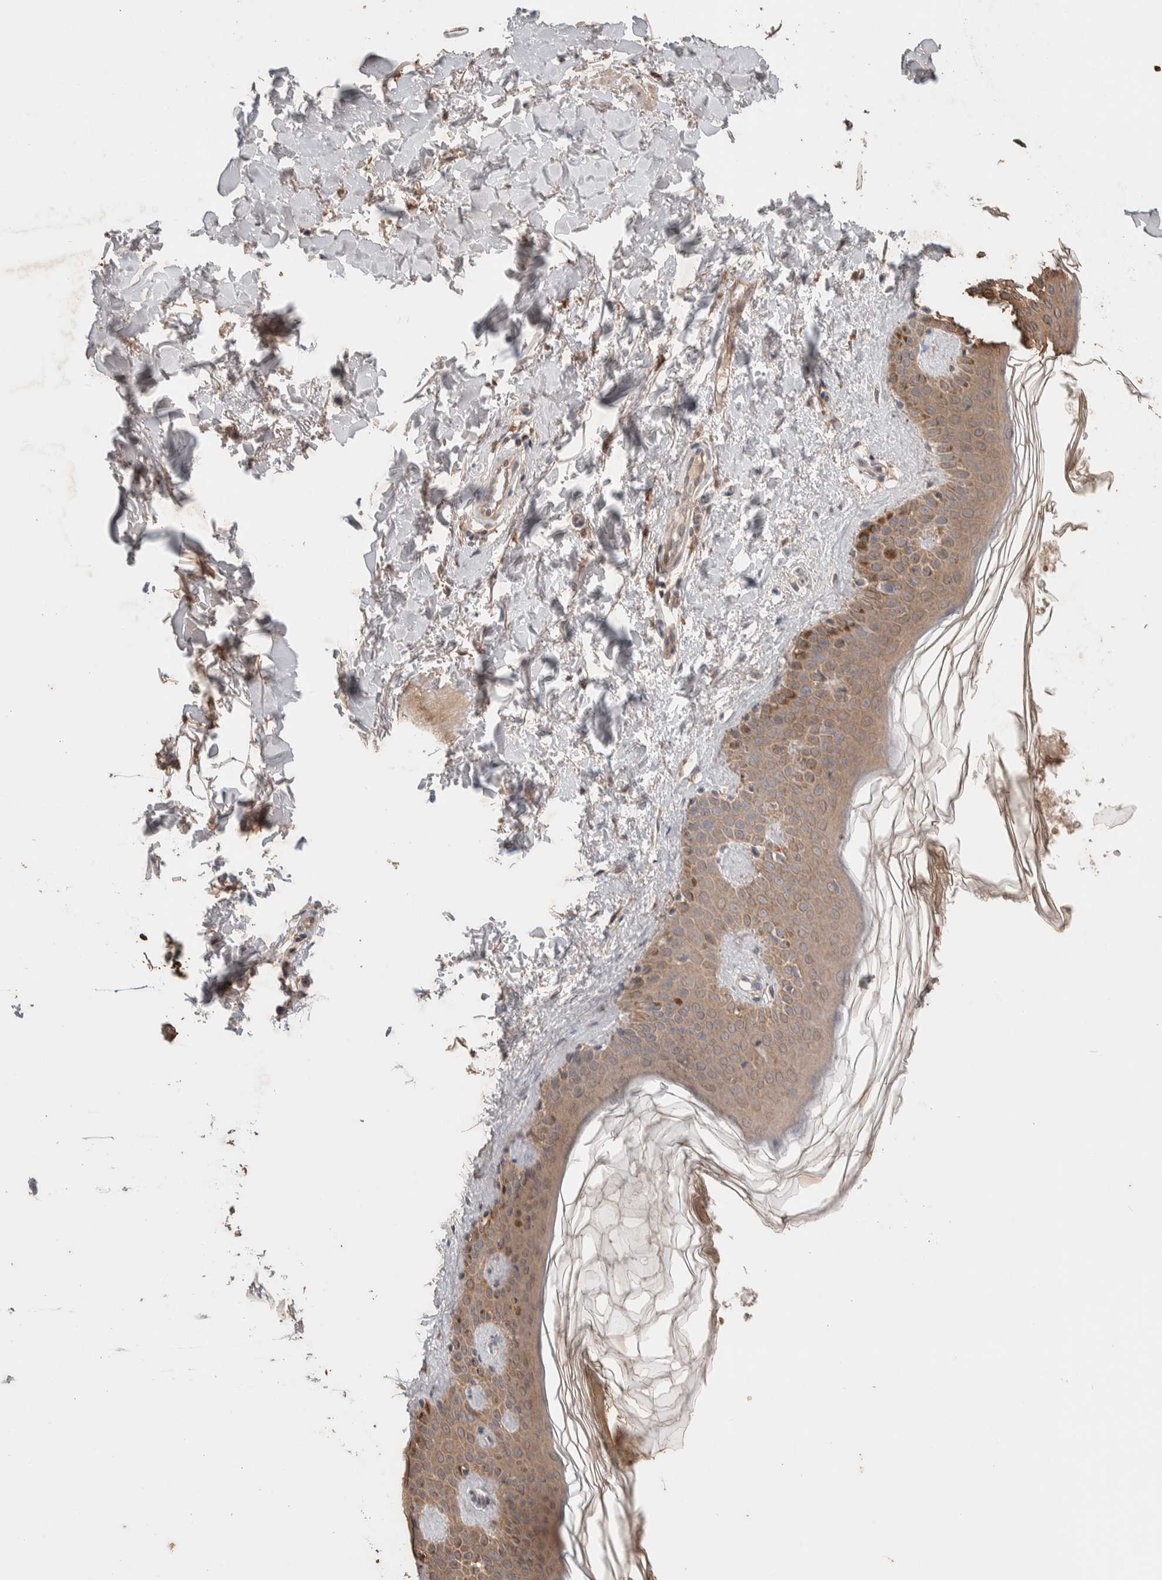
{"staining": {"intensity": "moderate", "quantity": ">75%", "location": "cytoplasmic/membranous"}, "tissue": "skin", "cell_type": "Fibroblasts", "image_type": "normal", "snomed": [{"axis": "morphology", "description": "Normal tissue, NOS"}, {"axis": "topography", "description": "Skin"}], "caption": "Protein expression by IHC demonstrates moderate cytoplasmic/membranous positivity in about >75% of fibroblasts in benign skin.", "gene": "KCNJ5", "patient": {"sex": "male", "age": 67}}